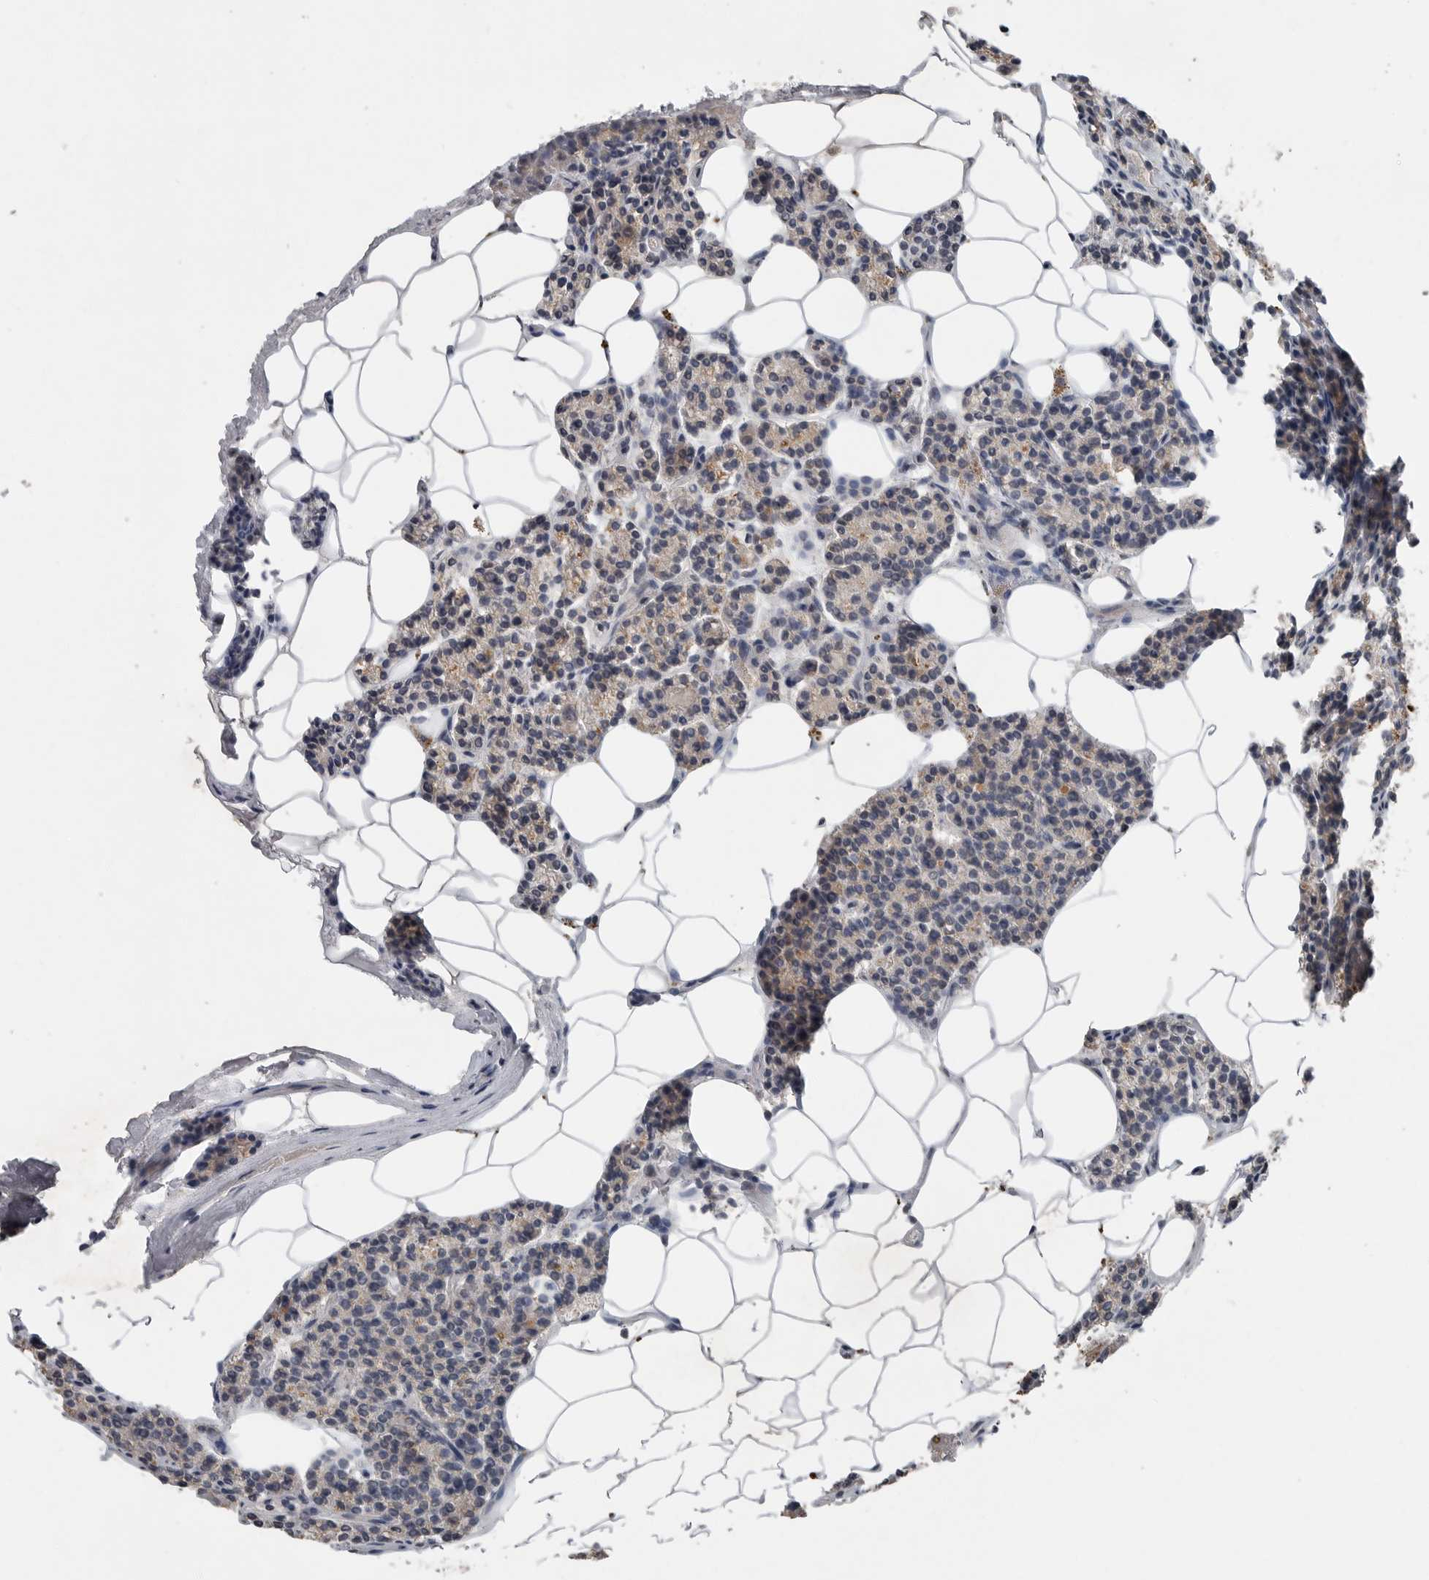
{"staining": {"intensity": "negative", "quantity": "none", "location": "none"}, "tissue": "parathyroid gland", "cell_type": "Glandular cells", "image_type": "normal", "snomed": [{"axis": "morphology", "description": "Normal tissue, NOS"}, {"axis": "topography", "description": "Parathyroid gland"}], "caption": "Glandular cells are negative for protein expression in normal human parathyroid gland. (Immunohistochemistry, brightfield microscopy, high magnification).", "gene": "SCP2", "patient": {"sex": "male", "age": 83}}